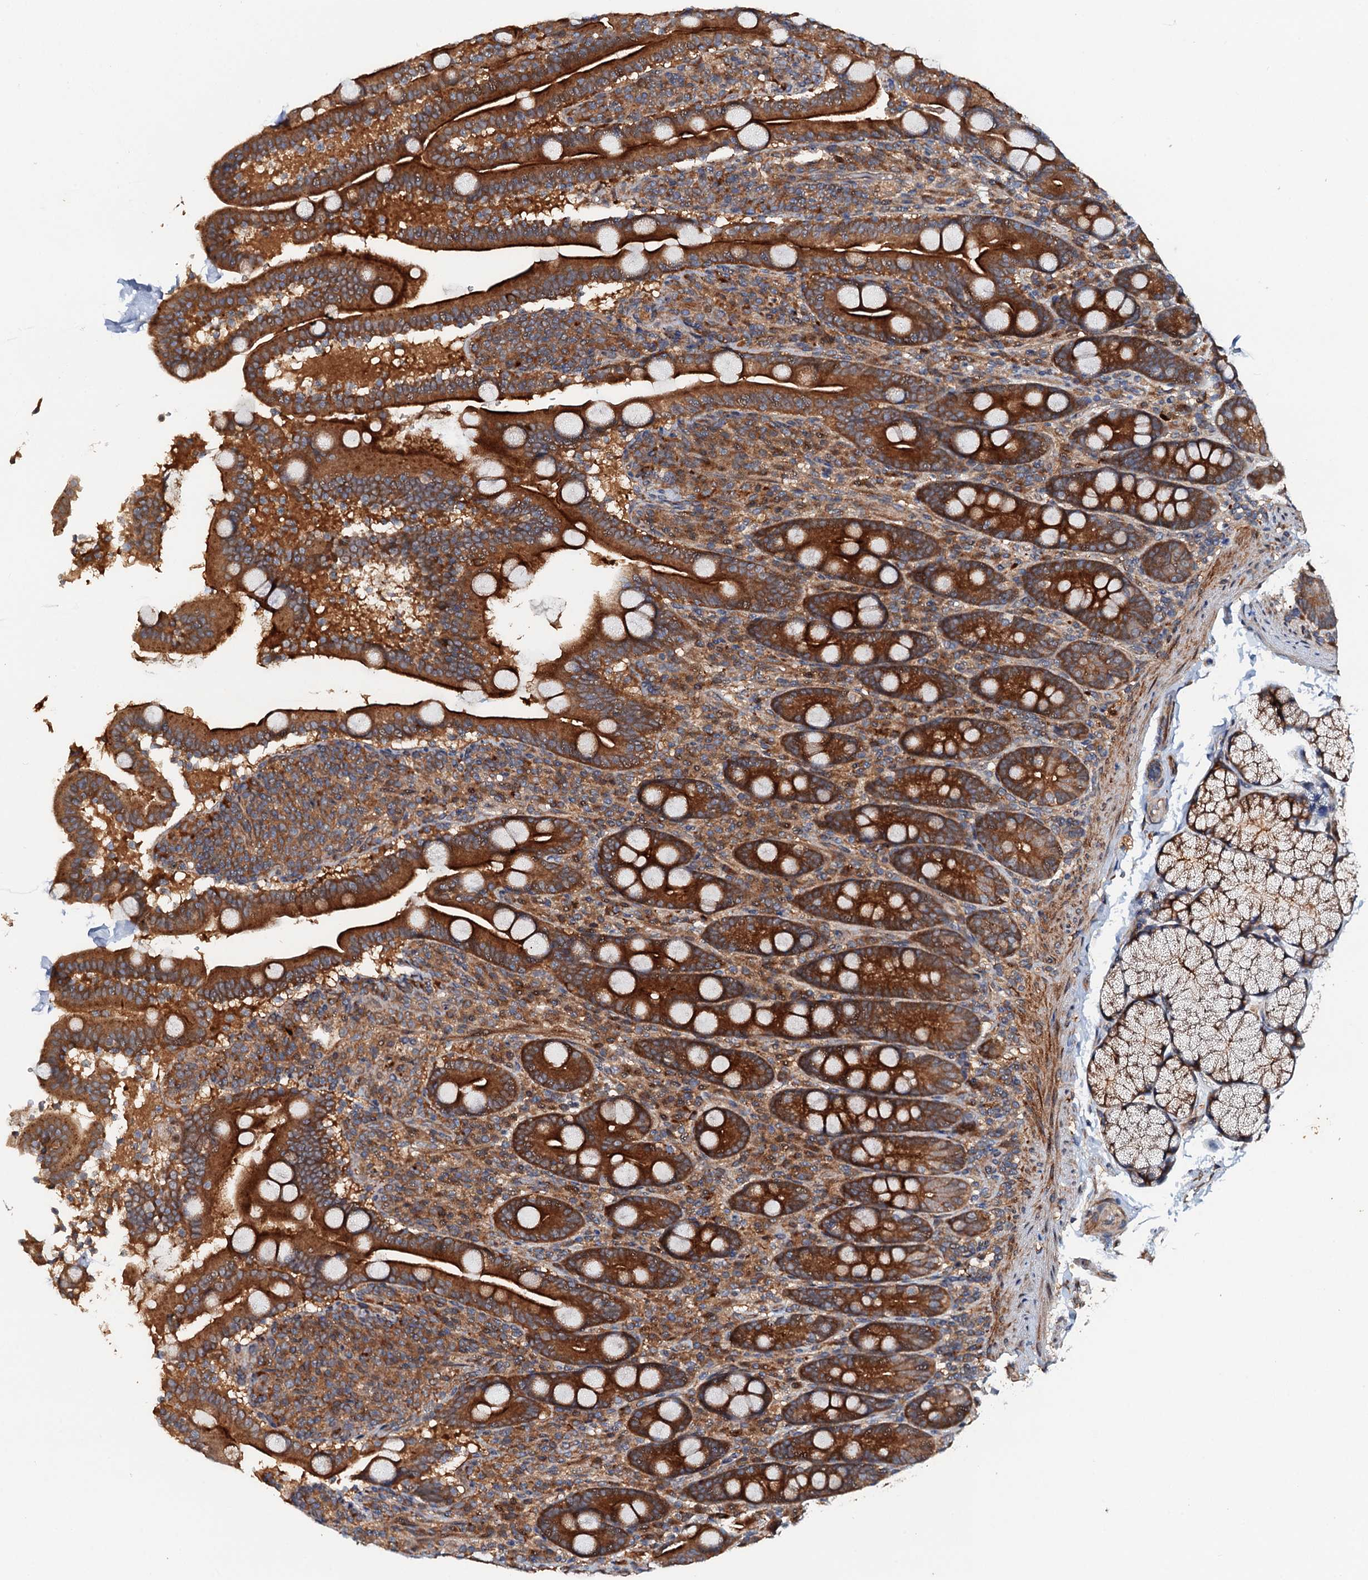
{"staining": {"intensity": "strong", "quantity": ">75%", "location": "cytoplasmic/membranous"}, "tissue": "duodenum", "cell_type": "Glandular cells", "image_type": "normal", "snomed": [{"axis": "morphology", "description": "Normal tissue, NOS"}, {"axis": "topography", "description": "Duodenum"}], "caption": "Duodenum stained with DAB immunohistochemistry (IHC) reveals high levels of strong cytoplasmic/membranous staining in approximately >75% of glandular cells.", "gene": "EFL1", "patient": {"sex": "male", "age": 35}}